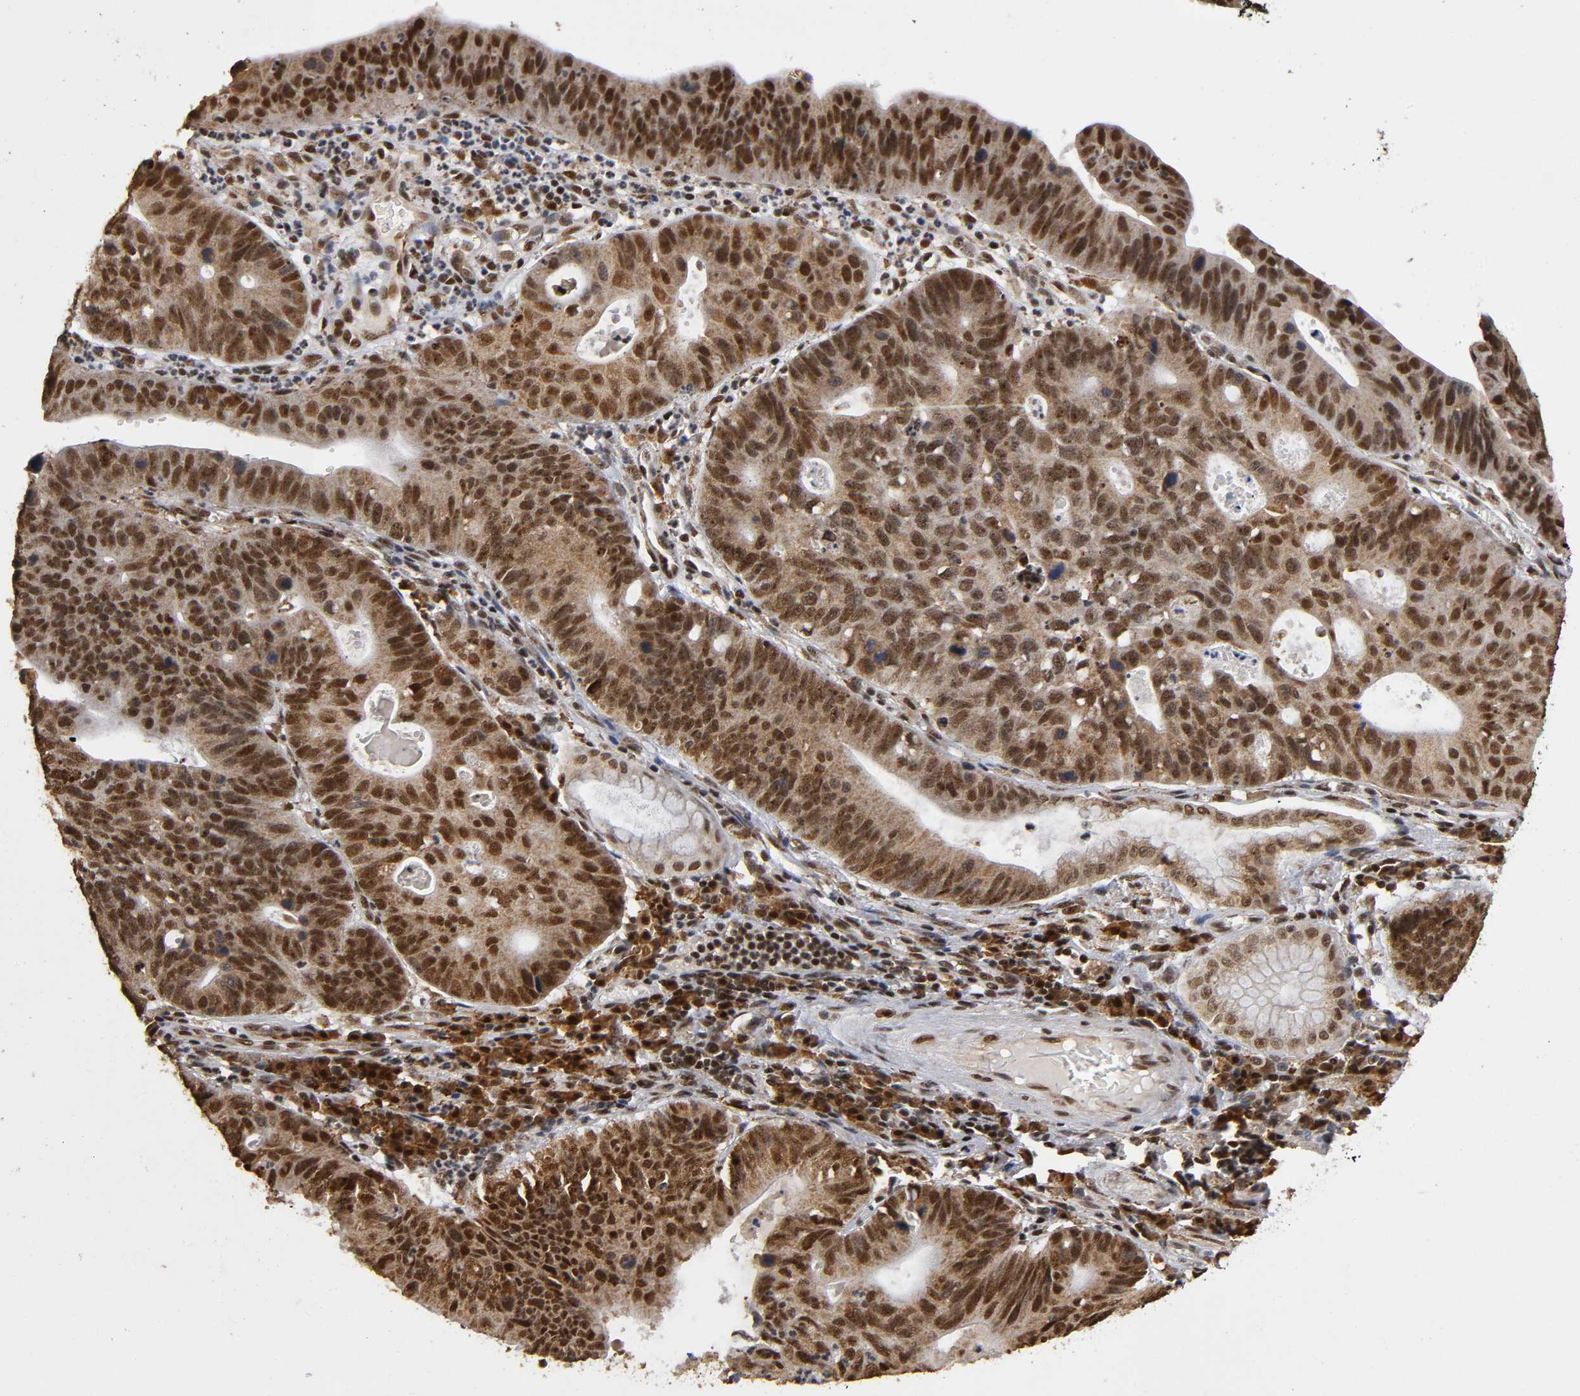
{"staining": {"intensity": "strong", "quantity": ">75%", "location": "cytoplasmic/membranous,nuclear"}, "tissue": "stomach cancer", "cell_type": "Tumor cells", "image_type": "cancer", "snomed": [{"axis": "morphology", "description": "Adenocarcinoma, NOS"}, {"axis": "topography", "description": "Stomach"}], "caption": "A high-resolution micrograph shows immunohistochemistry staining of stomach adenocarcinoma, which demonstrates strong cytoplasmic/membranous and nuclear positivity in approximately >75% of tumor cells.", "gene": "RNF122", "patient": {"sex": "male", "age": 59}}